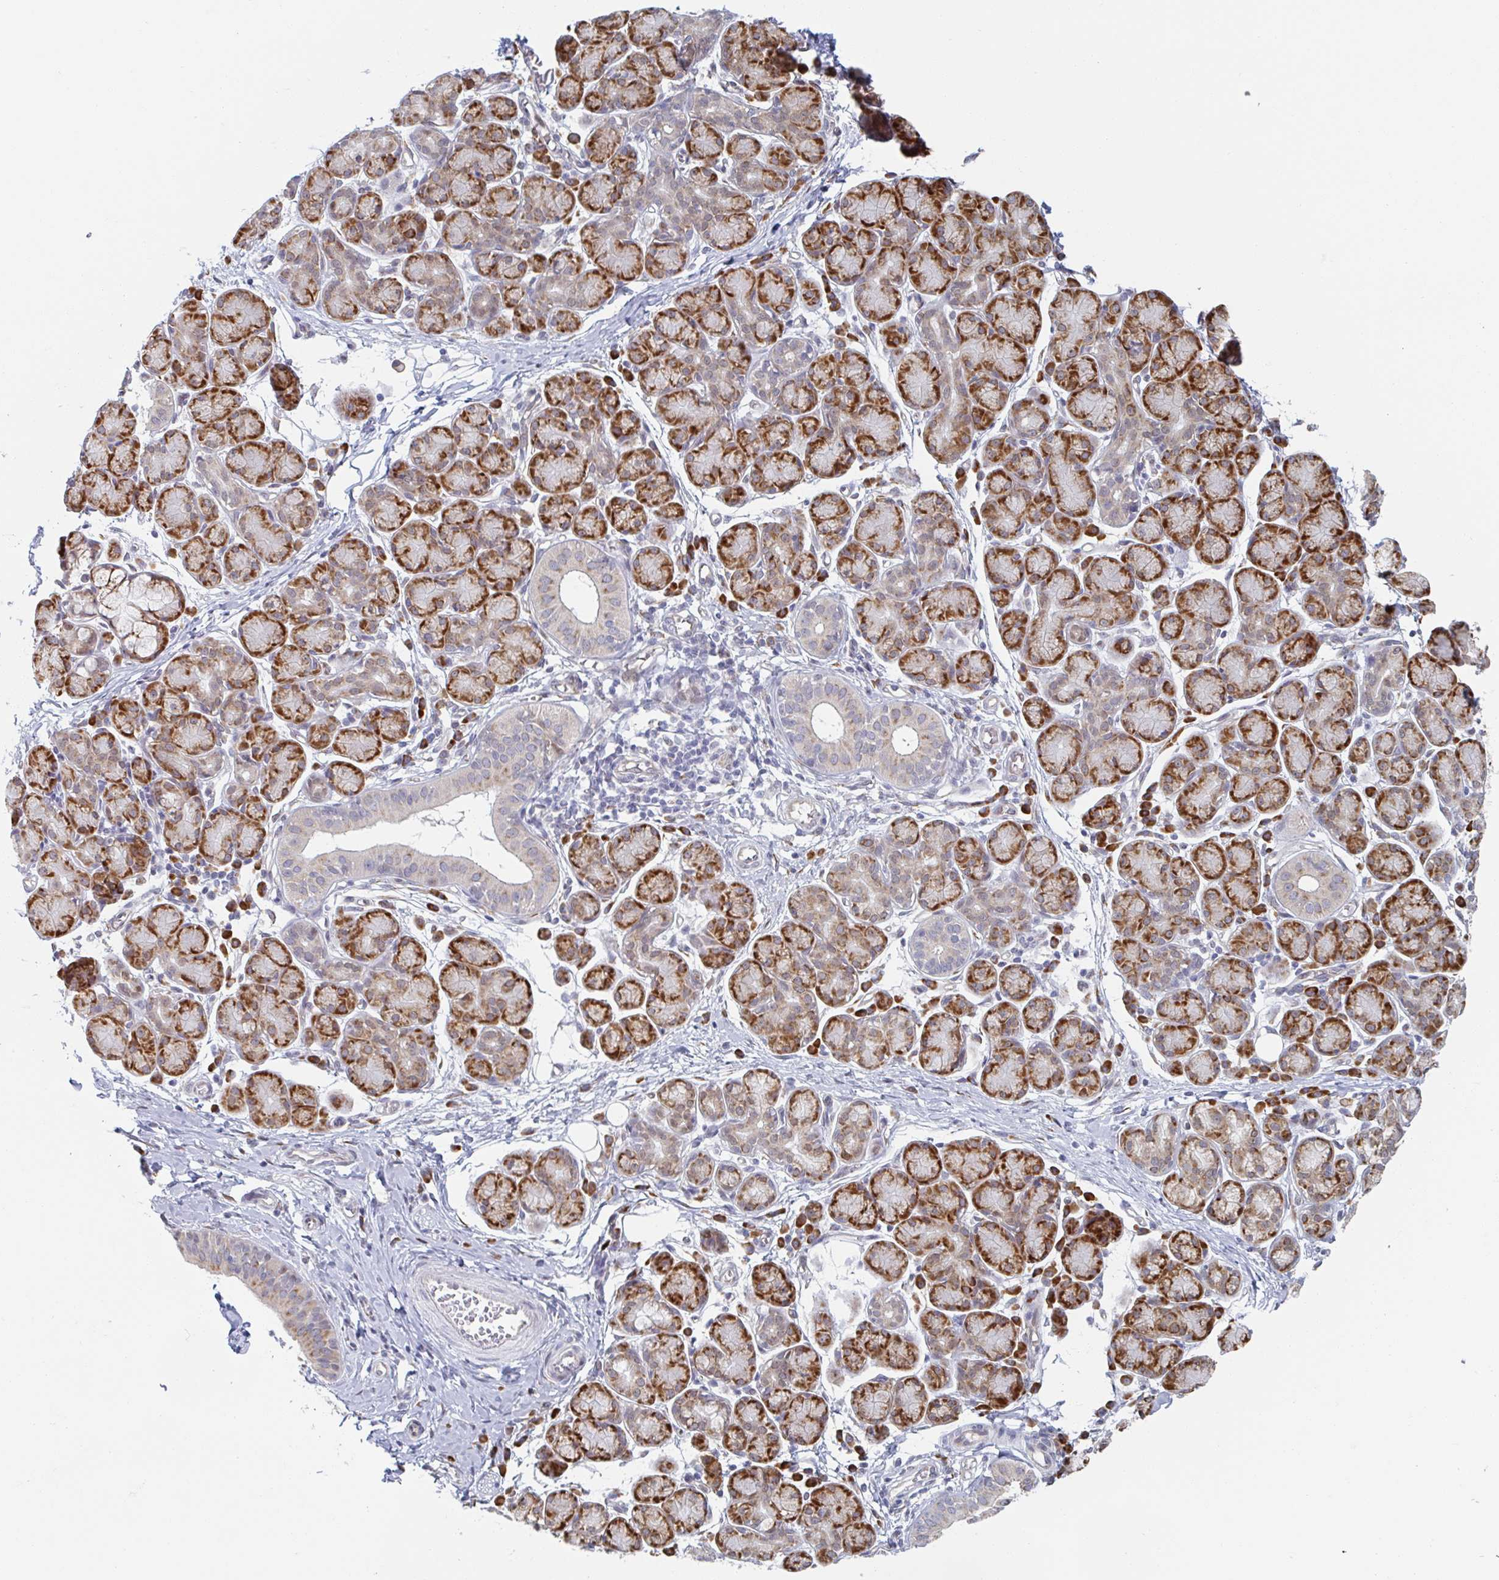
{"staining": {"intensity": "strong", "quantity": "25%-75%", "location": "cytoplasmic/membranous"}, "tissue": "salivary gland", "cell_type": "Glandular cells", "image_type": "normal", "snomed": [{"axis": "morphology", "description": "Normal tissue, NOS"}, {"axis": "morphology", "description": "Inflammation, NOS"}, {"axis": "topography", "description": "Lymph node"}, {"axis": "topography", "description": "Salivary gland"}], "caption": "An IHC image of benign tissue is shown. Protein staining in brown shows strong cytoplasmic/membranous positivity in salivary gland within glandular cells. The staining was performed using DAB (3,3'-diaminobenzidine) to visualize the protein expression in brown, while the nuclei were stained in blue with hematoxylin (Magnification: 20x).", "gene": "TRAPPC10", "patient": {"sex": "male", "age": 3}}